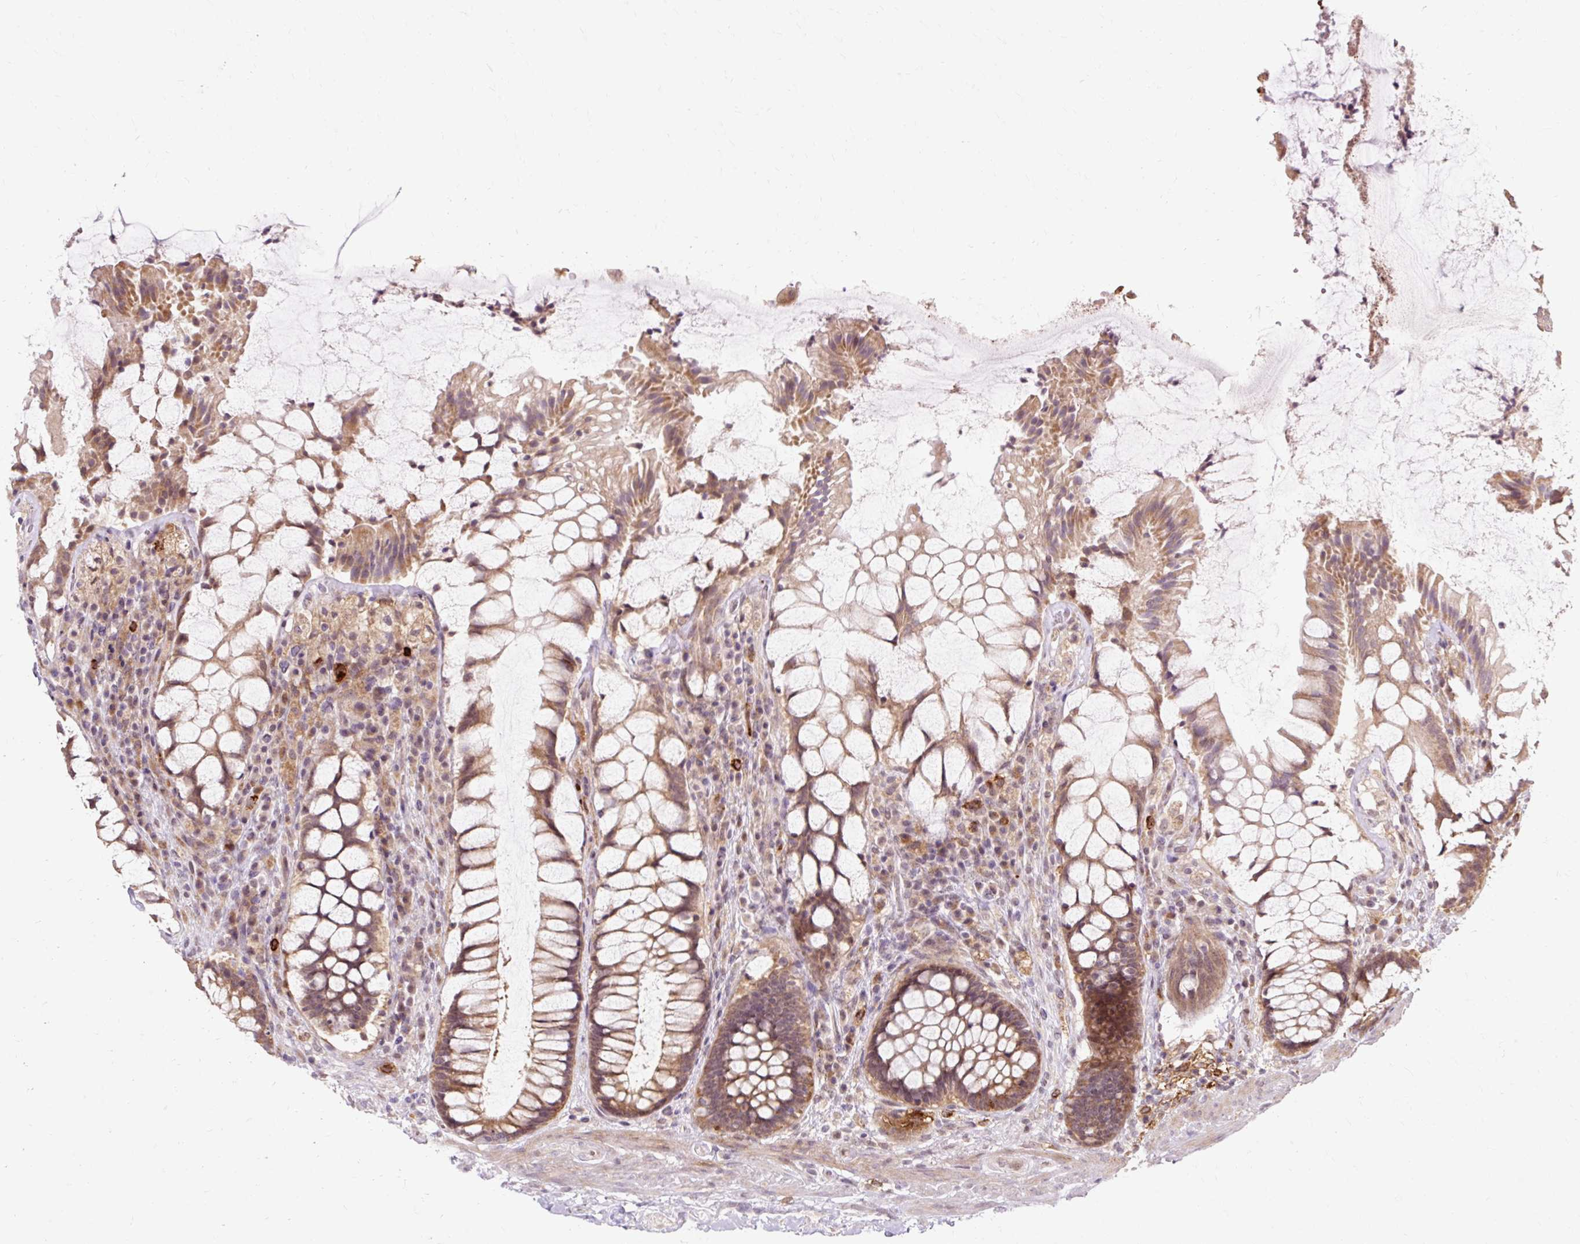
{"staining": {"intensity": "moderate", "quantity": ">75%", "location": "cytoplasmic/membranous"}, "tissue": "rectum", "cell_type": "Glandular cells", "image_type": "normal", "snomed": [{"axis": "morphology", "description": "Normal tissue, NOS"}, {"axis": "topography", "description": "Rectum"}], "caption": "The image exhibits immunohistochemical staining of benign rectum. There is moderate cytoplasmic/membranous expression is seen in approximately >75% of glandular cells.", "gene": "GEMIN2", "patient": {"sex": "female", "age": 58}}